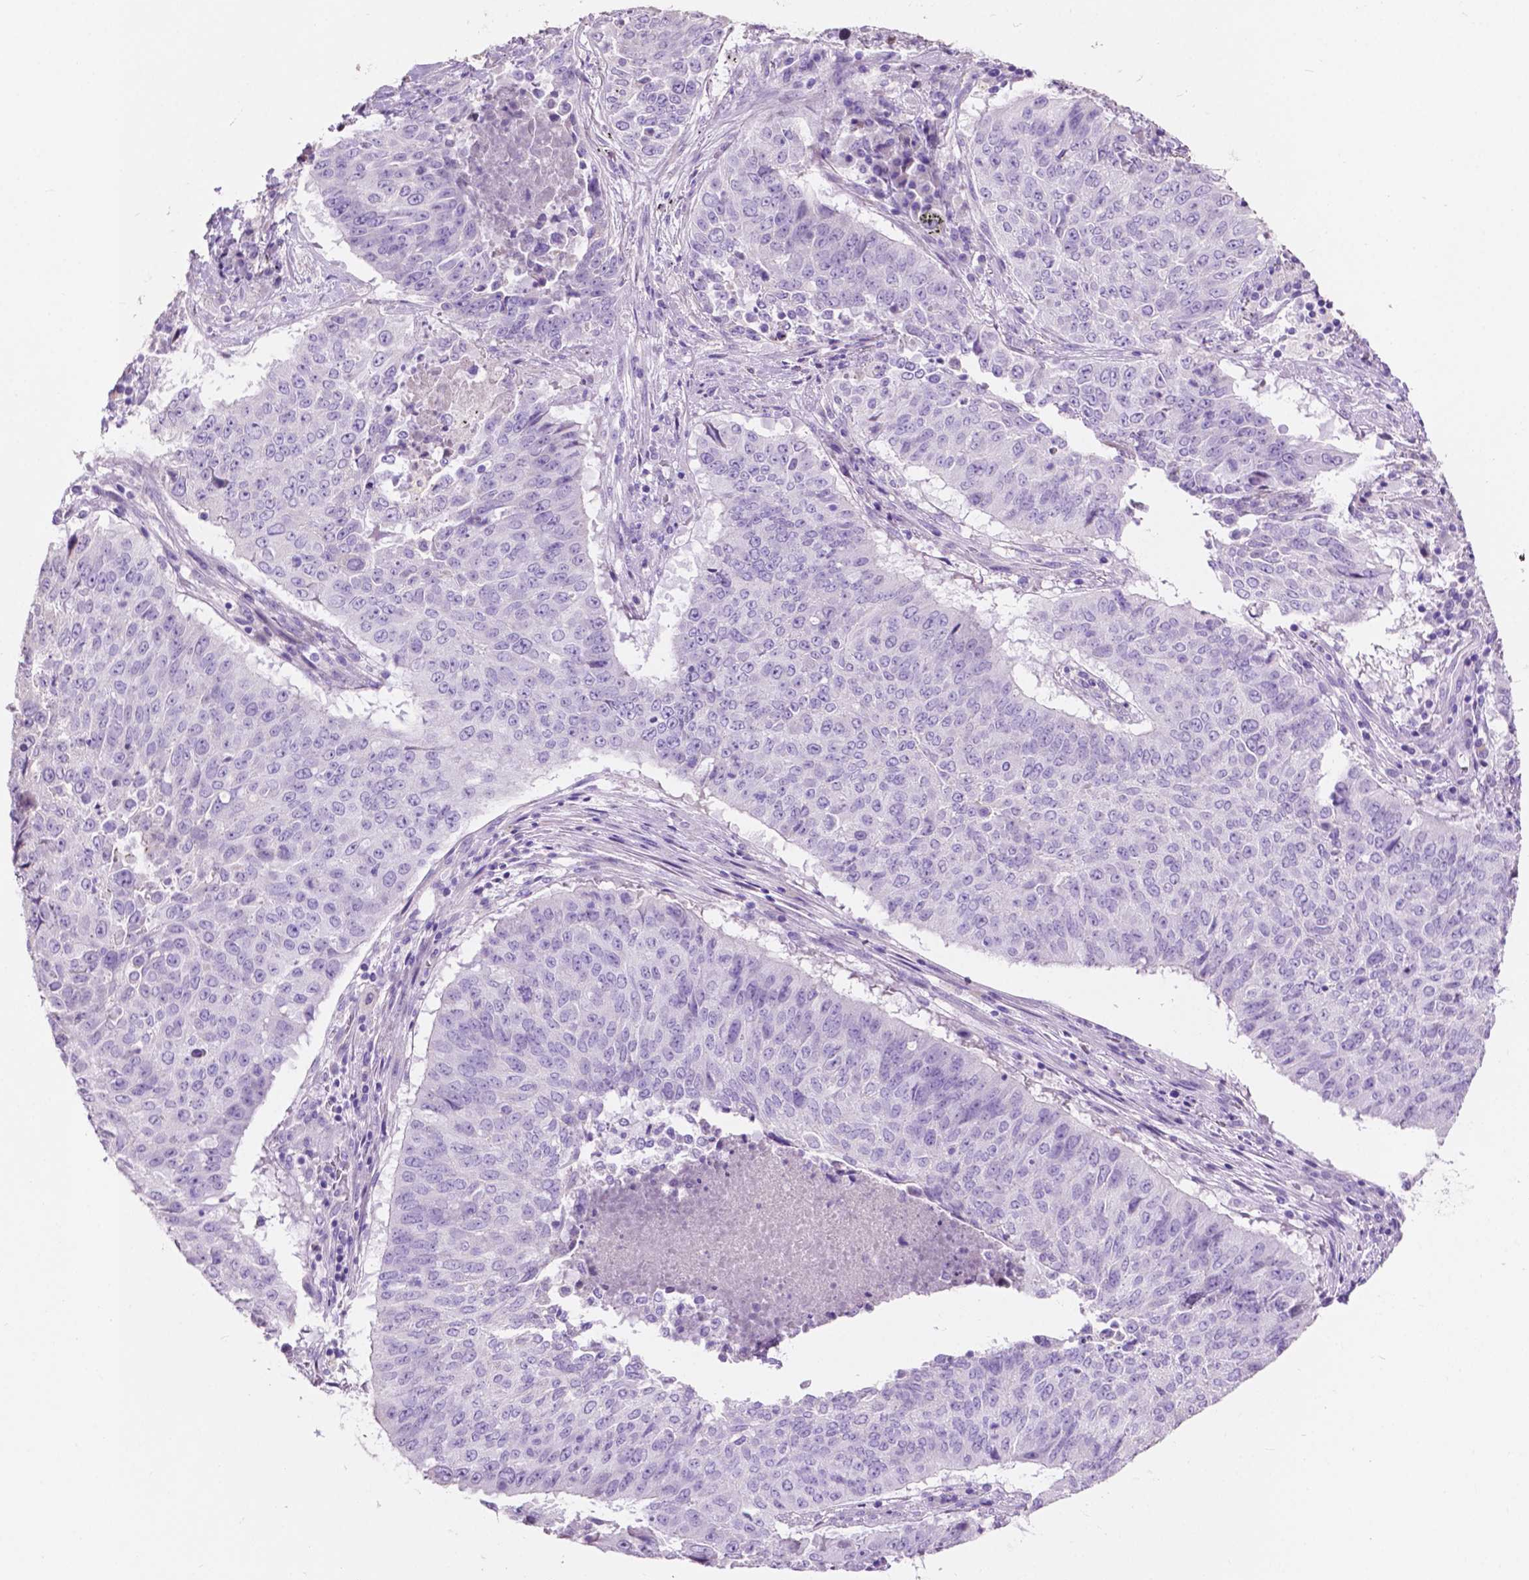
{"staining": {"intensity": "negative", "quantity": "none", "location": "none"}, "tissue": "lung cancer", "cell_type": "Tumor cells", "image_type": "cancer", "snomed": [{"axis": "morphology", "description": "Normal tissue, NOS"}, {"axis": "morphology", "description": "Squamous cell carcinoma, NOS"}, {"axis": "topography", "description": "Bronchus"}, {"axis": "topography", "description": "Lung"}], "caption": "There is no significant positivity in tumor cells of lung cancer.", "gene": "CLDN17", "patient": {"sex": "male", "age": 64}}